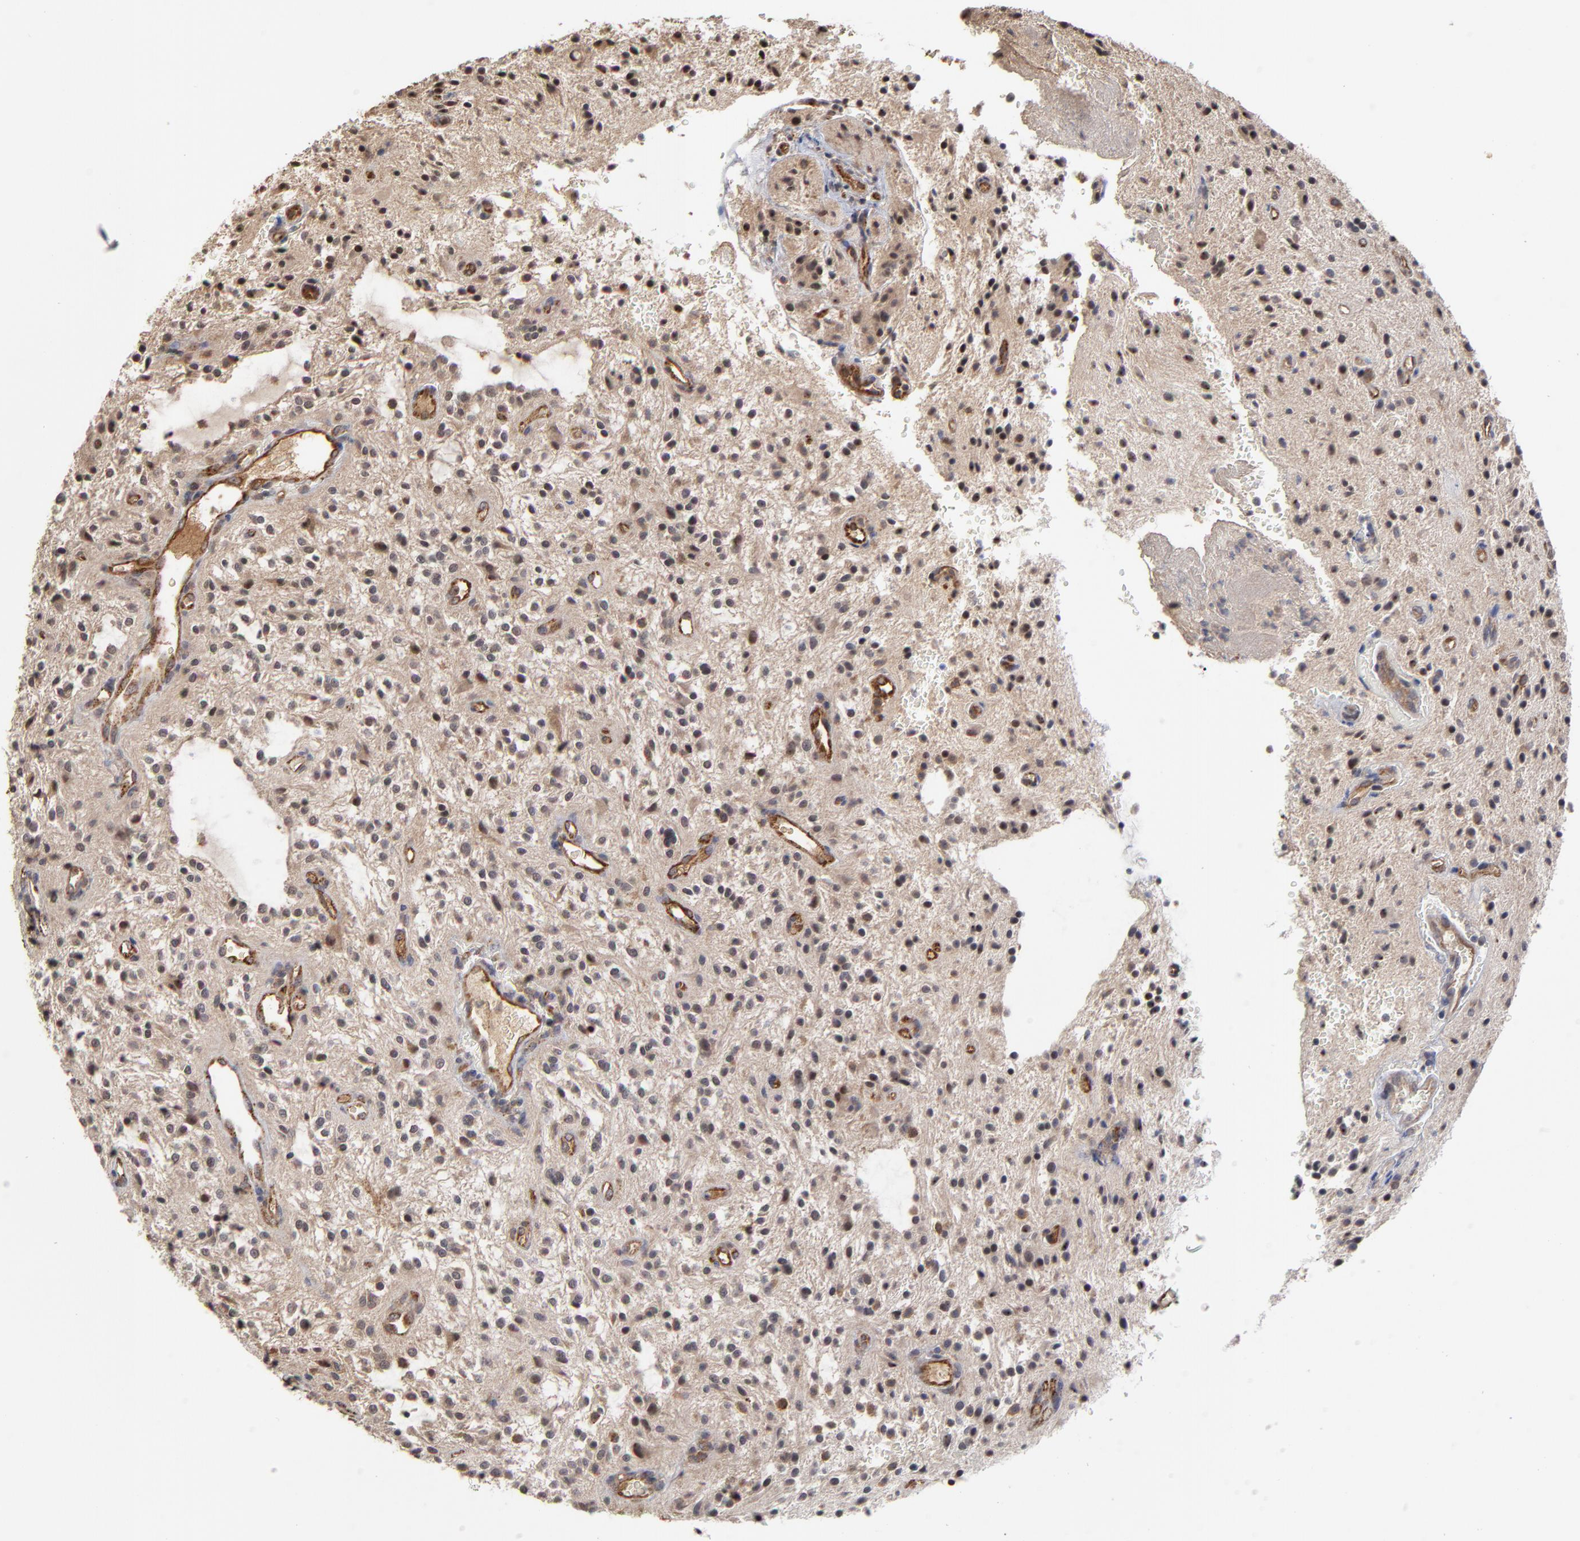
{"staining": {"intensity": "strong", "quantity": "25%-75%", "location": "cytoplasmic/membranous"}, "tissue": "glioma", "cell_type": "Tumor cells", "image_type": "cancer", "snomed": [{"axis": "morphology", "description": "Glioma, malignant, NOS"}, {"axis": "topography", "description": "Cerebellum"}], "caption": "Human malignant glioma stained for a protein (brown) exhibits strong cytoplasmic/membranous positive positivity in about 25%-75% of tumor cells.", "gene": "ASB8", "patient": {"sex": "female", "age": 10}}